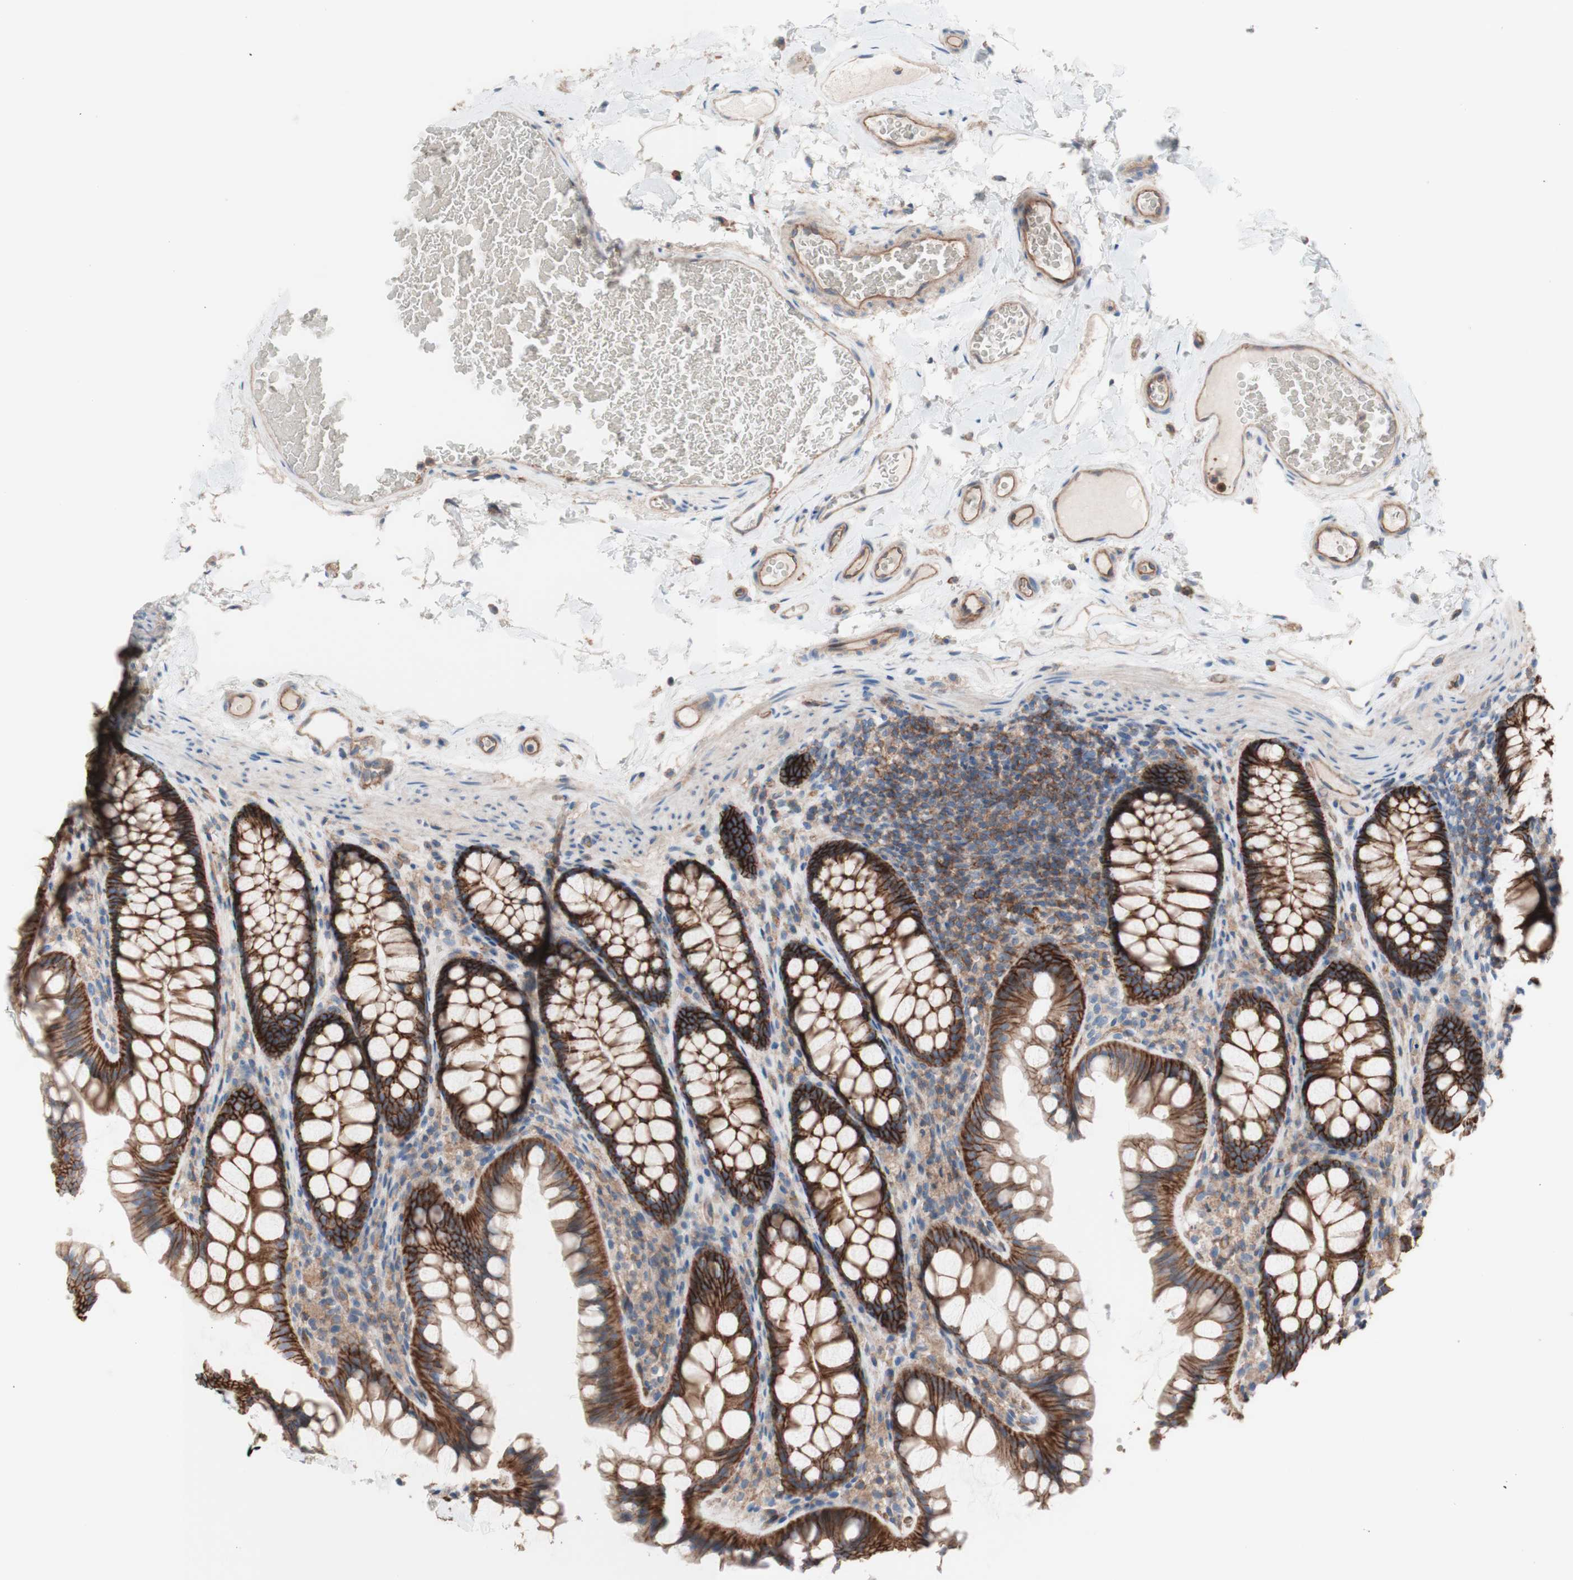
{"staining": {"intensity": "moderate", "quantity": ">75%", "location": "cytoplasmic/membranous"}, "tissue": "colon", "cell_type": "Endothelial cells", "image_type": "normal", "snomed": [{"axis": "morphology", "description": "Normal tissue, NOS"}, {"axis": "topography", "description": "Colon"}], "caption": "This is a histology image of immunohistochemistry (IHC) staining of unremarkable colon, which shows moderate expression in the cytoplasmic/membranous of endothelial cells.", "gene": "CD46", "patient": {"sex": "female", "age": 55}}